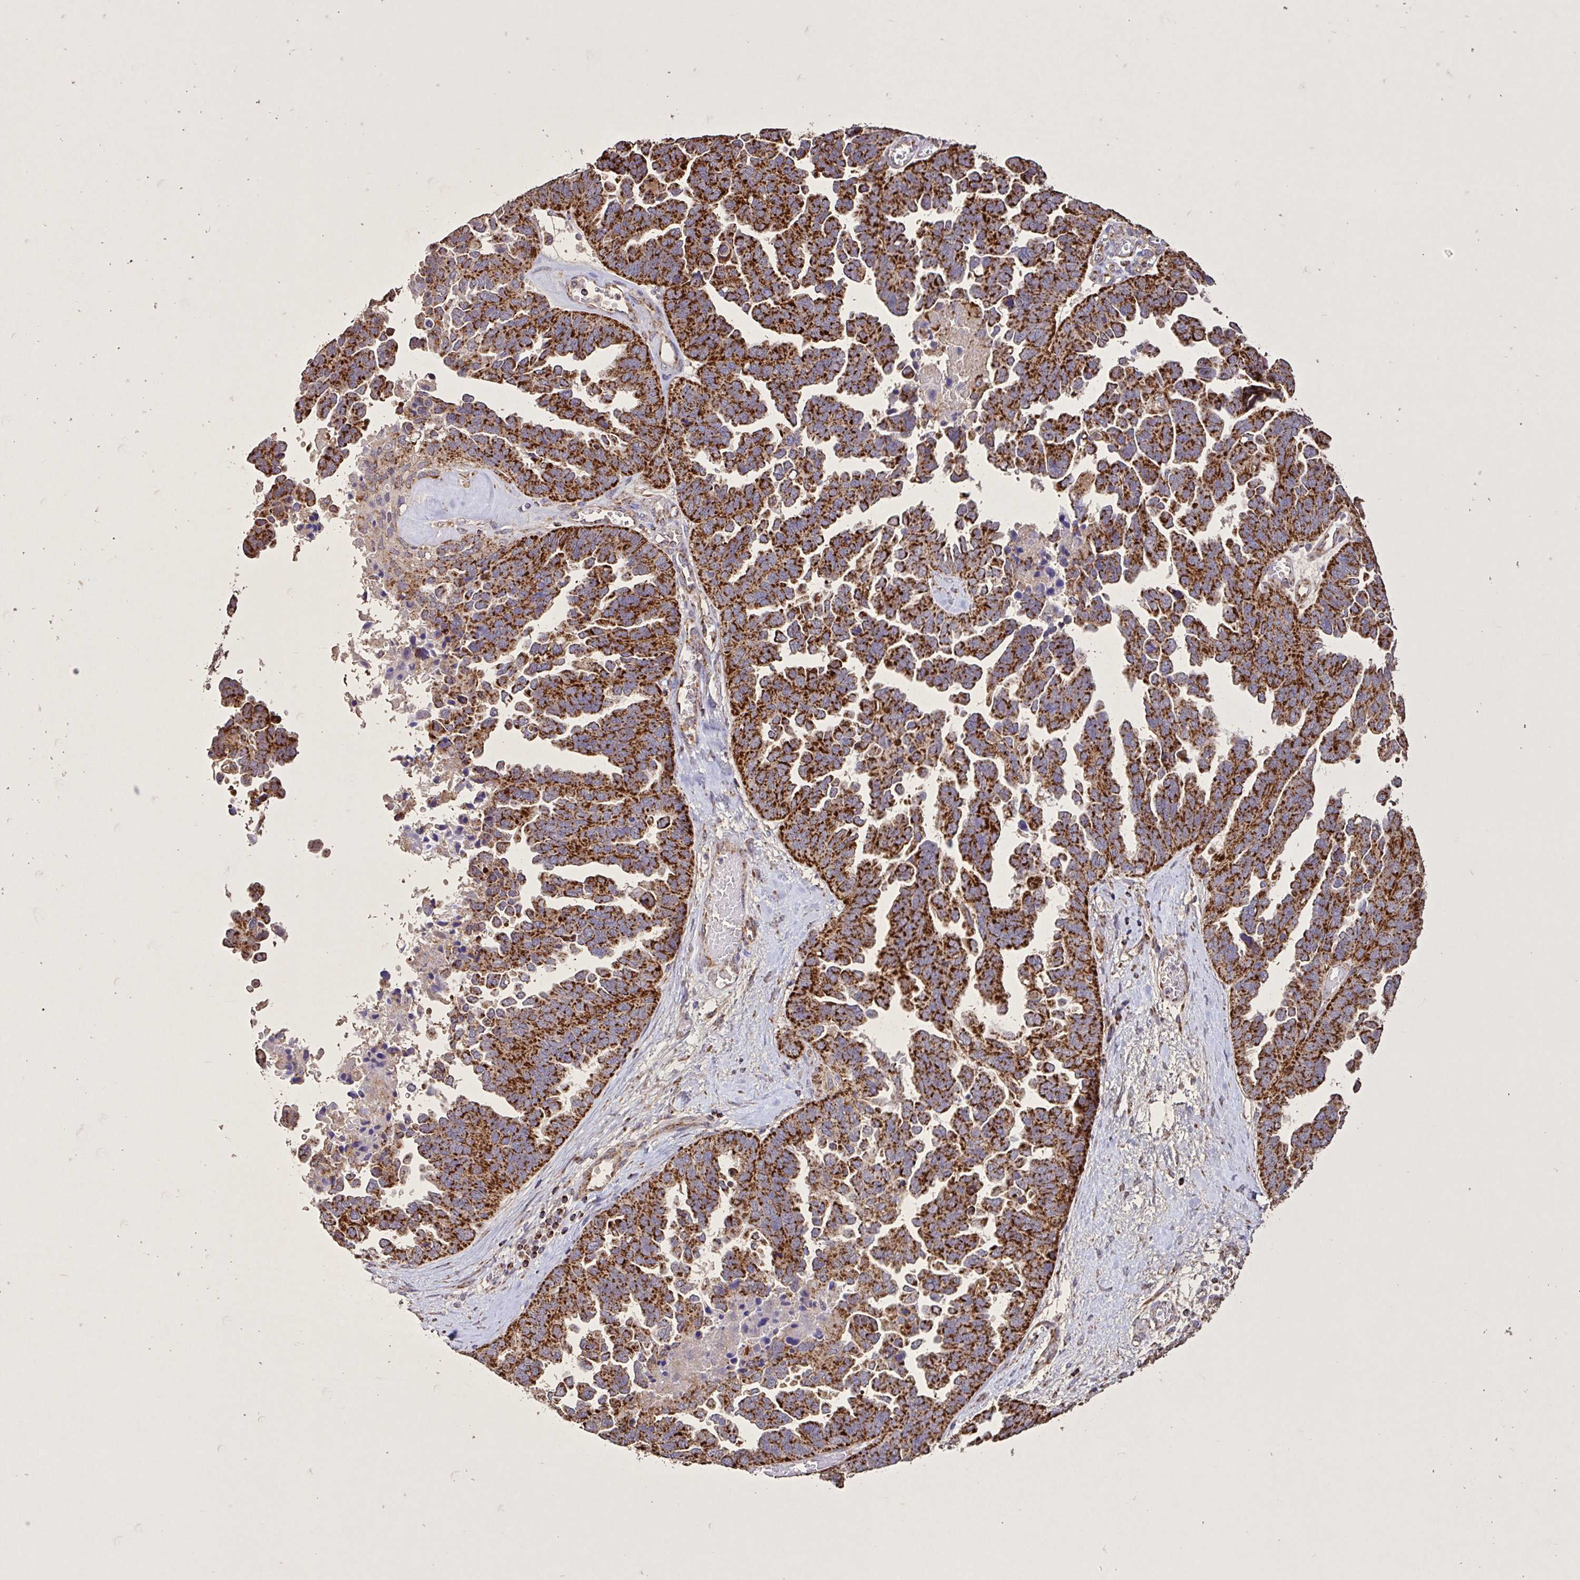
{"staining": {"intensity": "strong", "quantity": ">75%", "location": "cytoplasmic/membranous"}, "tissue": "ovarian cancer", "cell_type": "Tumor cells", "image_type": "cancer", "snomed": [{"axis": "morphology", "description": "Cystadenocarcinoma, serous, NOS"}, {"axis": "topography", "description": "Ovary"}], "caption": "A brown stain highlights strong cytoplasmic/membranous expression of a protein in human serous cystadenocarcinoma (ovarian) tumor cells.", "gene": "AGK", "patient": {"sex": "female", "age": 64}}